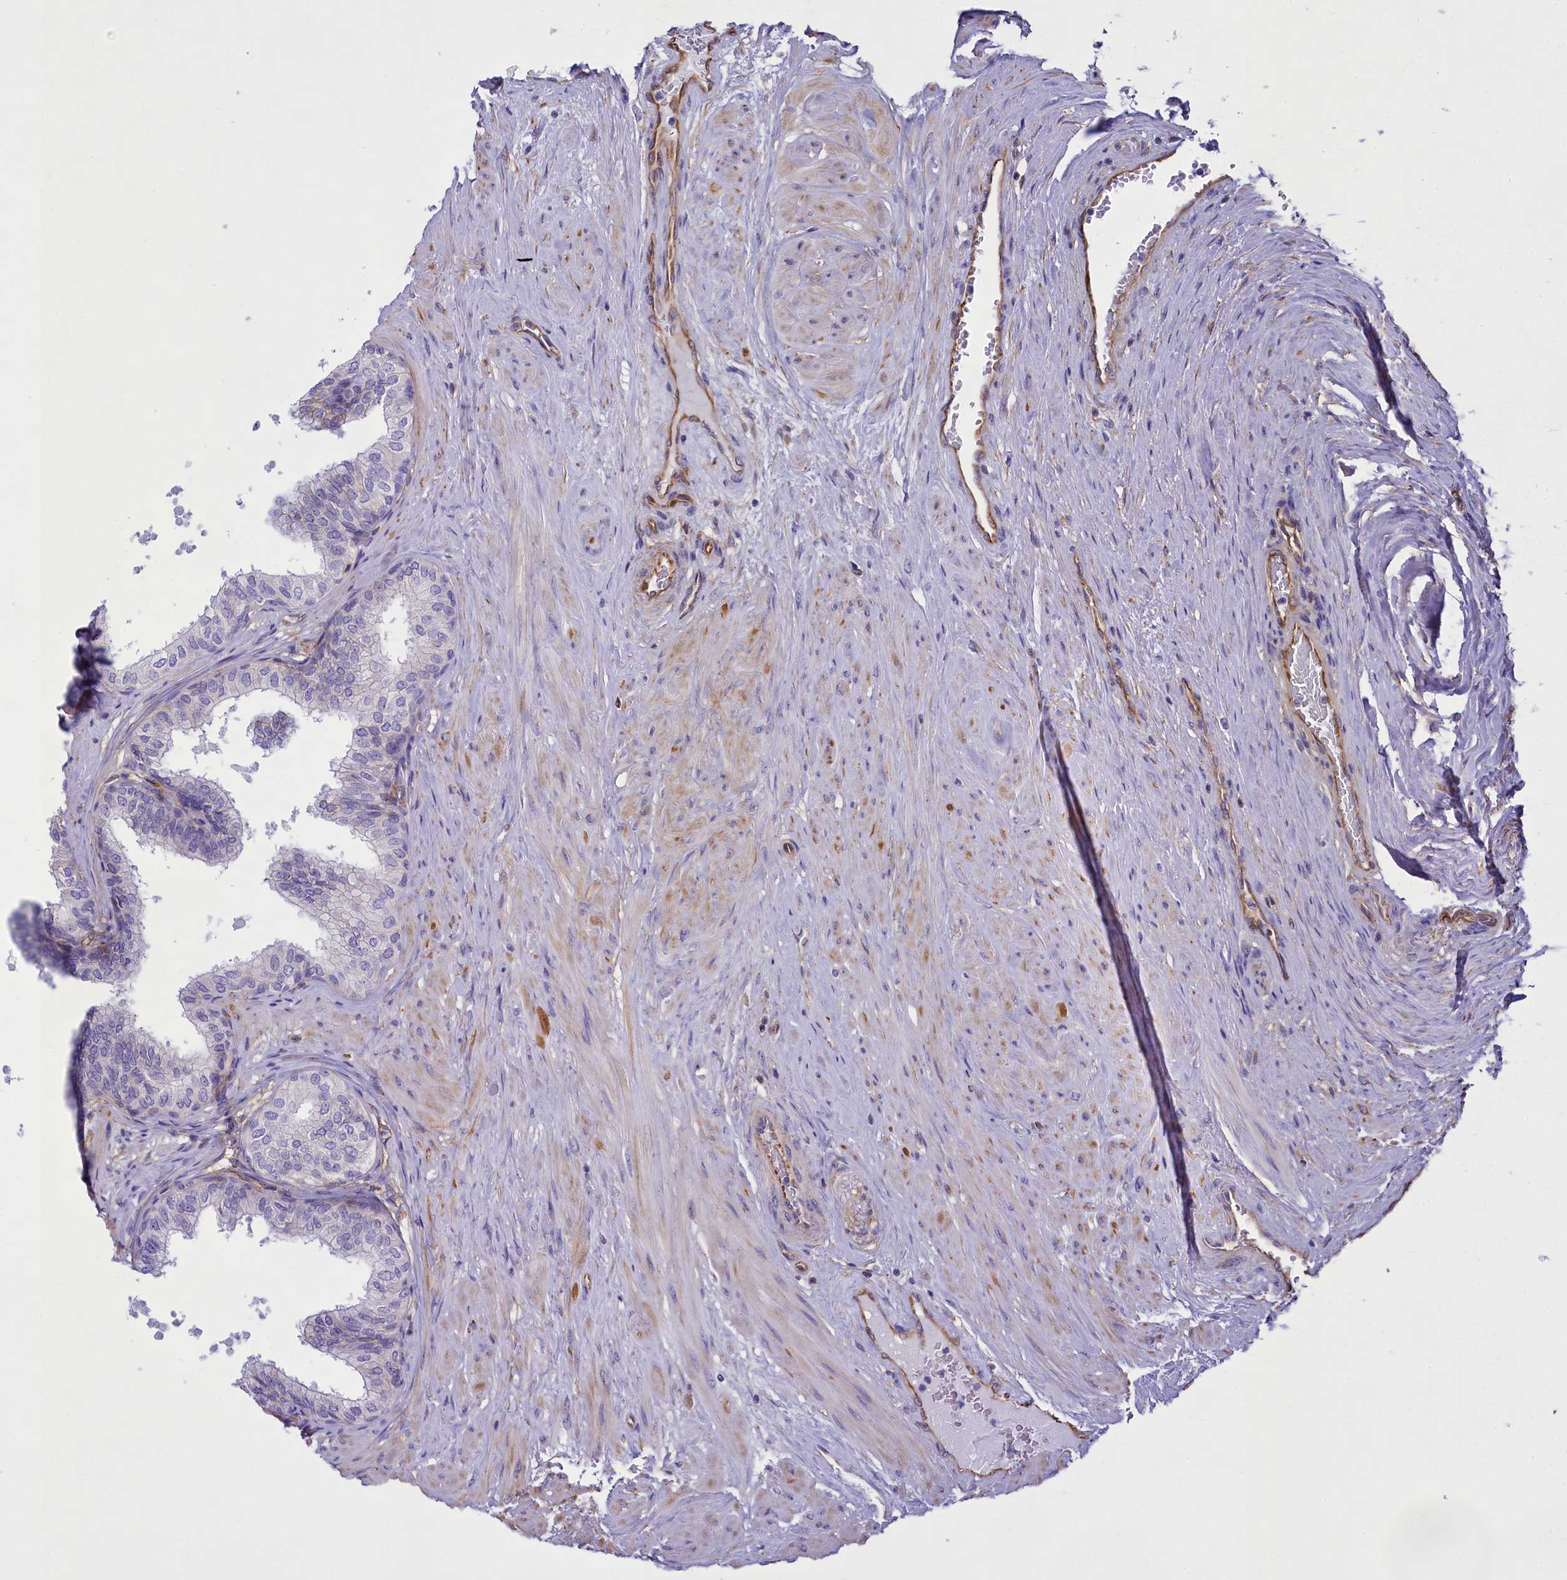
{"staining": {"intensity": "moderate", "quantity": "<25%", "location": "cytoplasmic/membranous"}, "tissue": "prostate", "cell_type": "Glandular cells", "image_type": "normal", "snomed": [{"axis": "morphology", "description": "Normal tissue, NOS"}, {"axis": "topography", "description": "Prostate"}], "caption": "Protein staining demonstrates moderate cytoplasmic/membranous staining in about <25% of glandular cells in unremarkable prostate.", "gene": "CD99", "patient": {"sex": "male", "age": 60}}